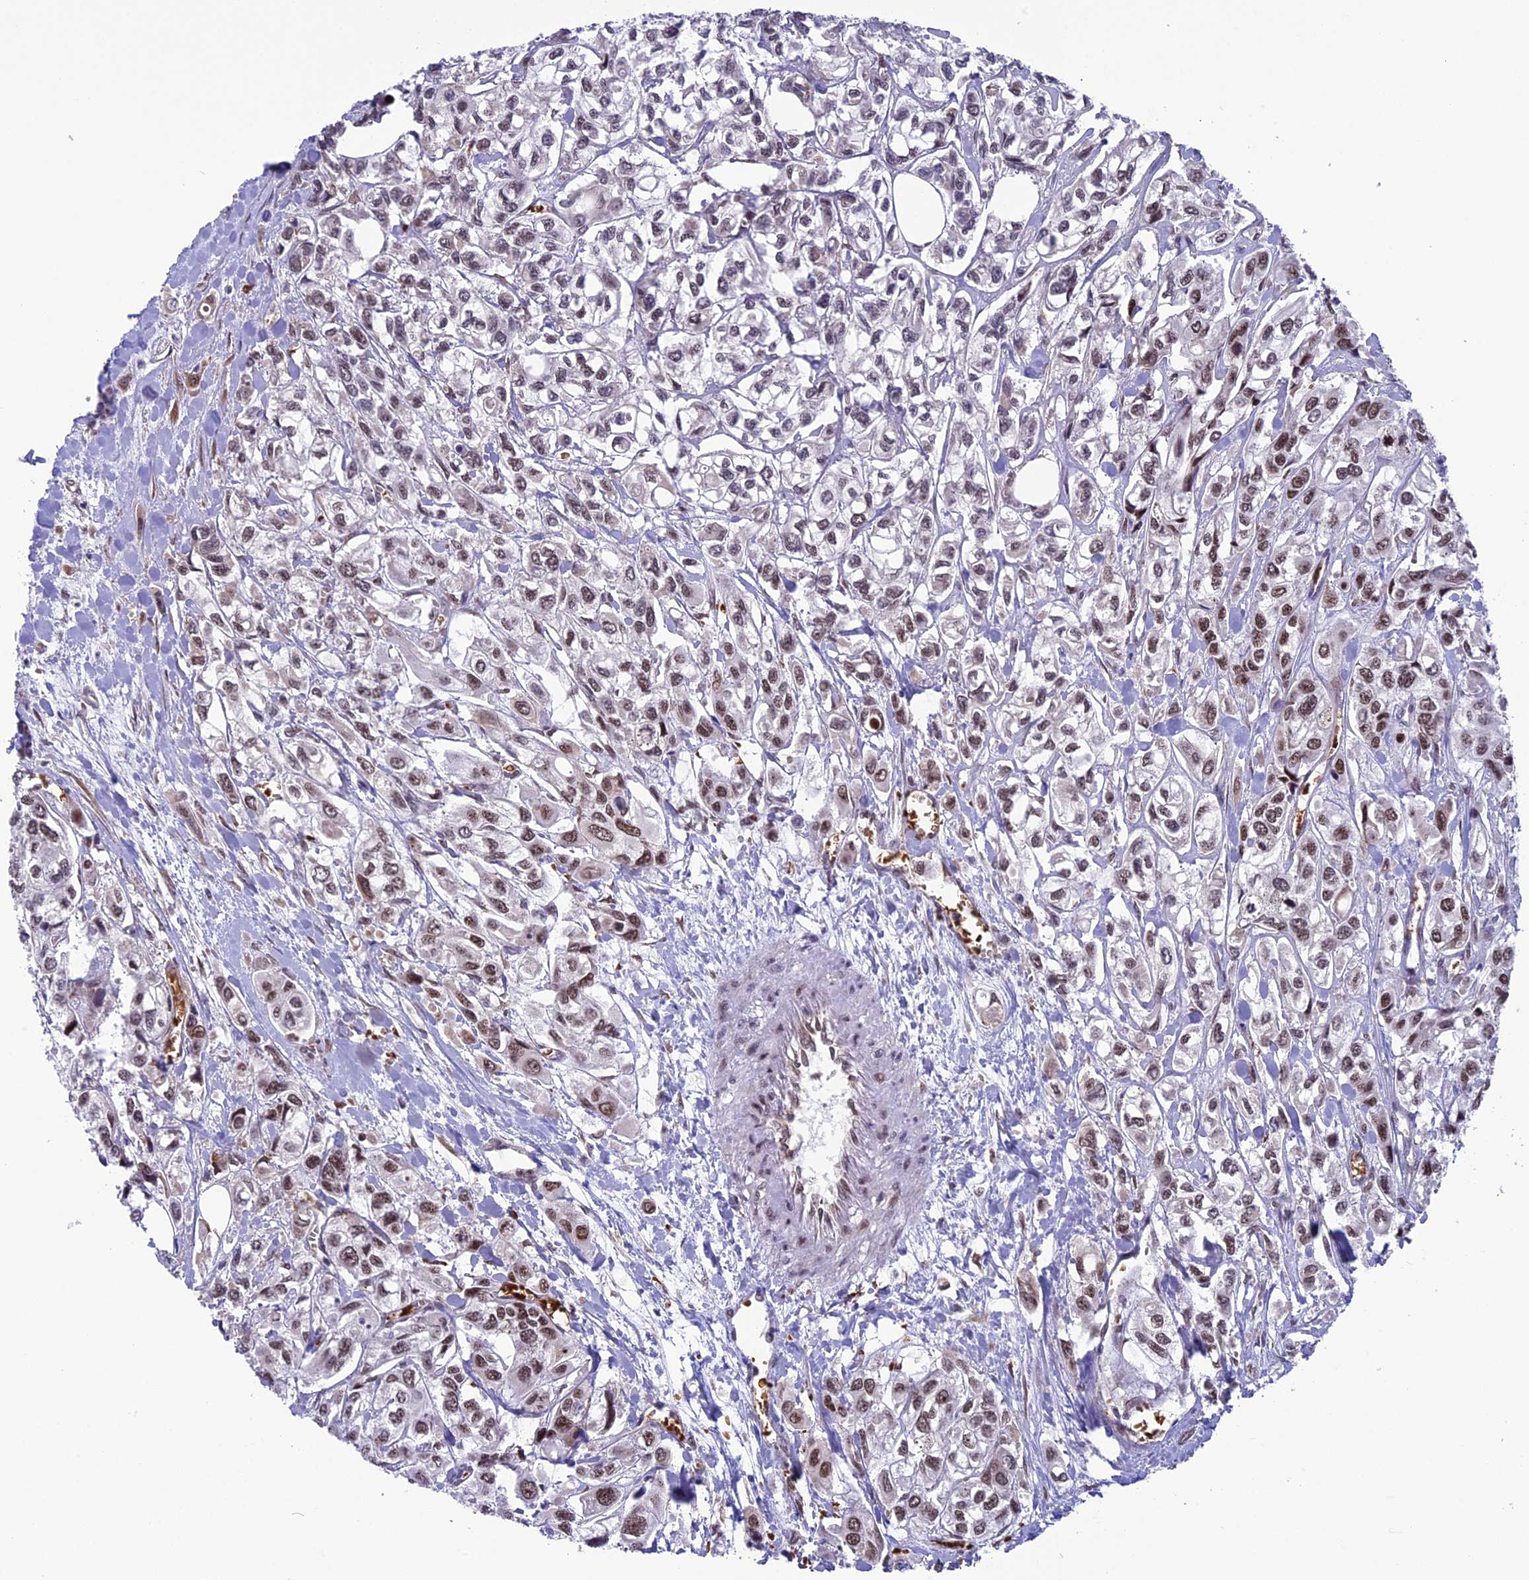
{"staining": {"intensity": "moderate", "quantity": "25%-75%", "location": "nuclear"}, "tissue": "urothelial cancer", "cell_type": "Tumor cells", "image_type": "cancer", "snomed": [{"axis": "morphology", "description": "Urothelial carcinoma, High grade"}, {"axis": "topography", "description": "Urinary bladder"}], "caption": "Immunohistochemical staining of urothelial cancer shows medium levels of moderate nuclear protein expression in about 25%-75% of tumor cells. The protein of interest is shown in brown color, while the nuclei are stained blue.", "gene": "MPHOSPH8", "patient": {"sex": "male", "age": 67}}